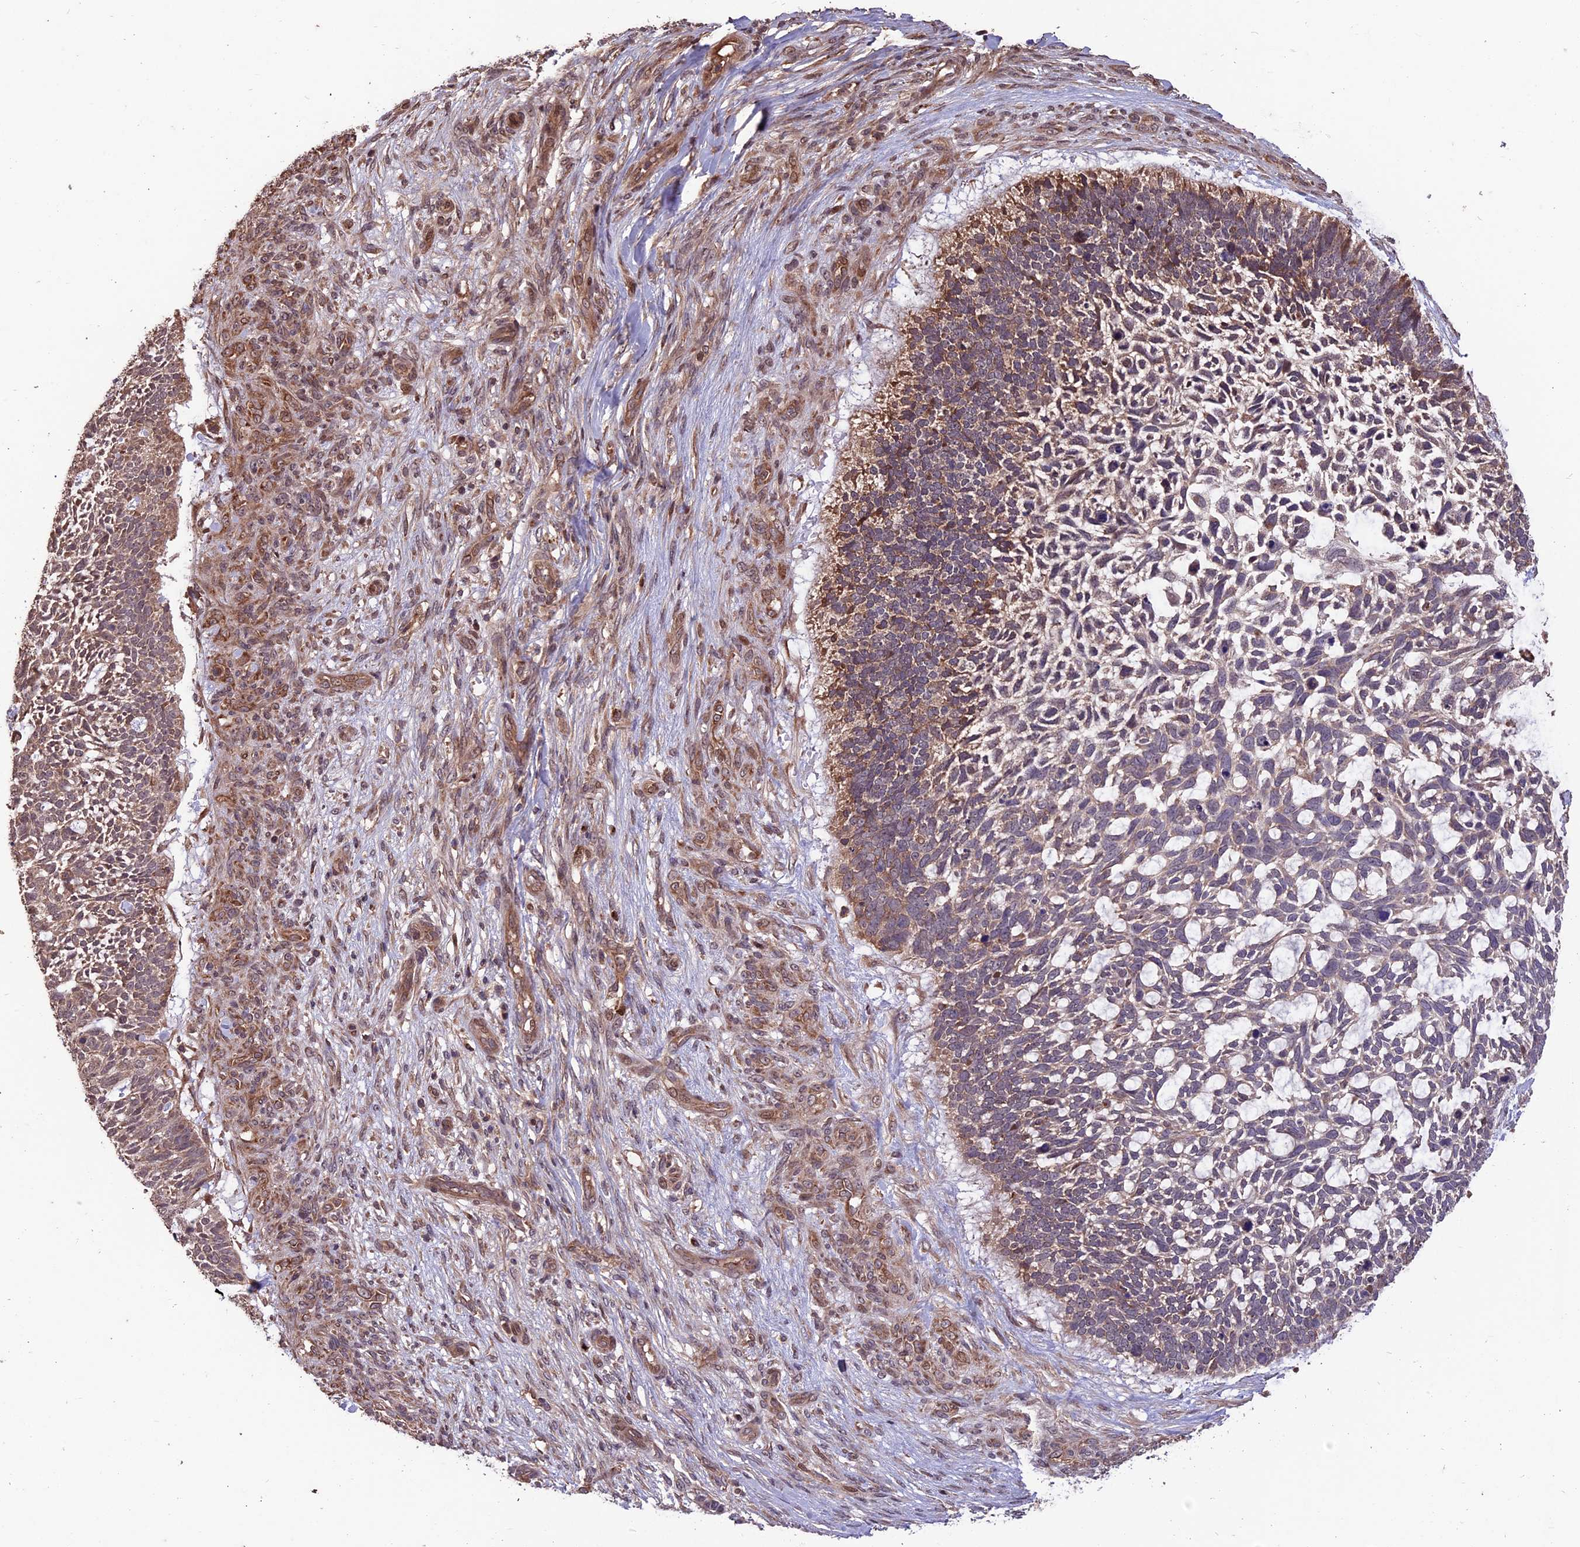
{"staining": {"intensity": "moderate", "quantity": "25%-75%", "location": "cytoplasmic/membranous"}, "tissue": "skin cancer", "cell_type": "Tumor cells", "image_type": "cancer", "snomed": [{"axis": "morphology", "description": "Basal cell carcinoma"}, {"axis": "topography", "description": "Skin"}], "caption": "About 25%-75% of tumor cells in skin cancer reveal moderate cytoplasmic/membranous protein staining as visualized by brown immunohistochemical staining.", "gene": "ZNF598", "patient": {"sex": "male", "age": 88}}